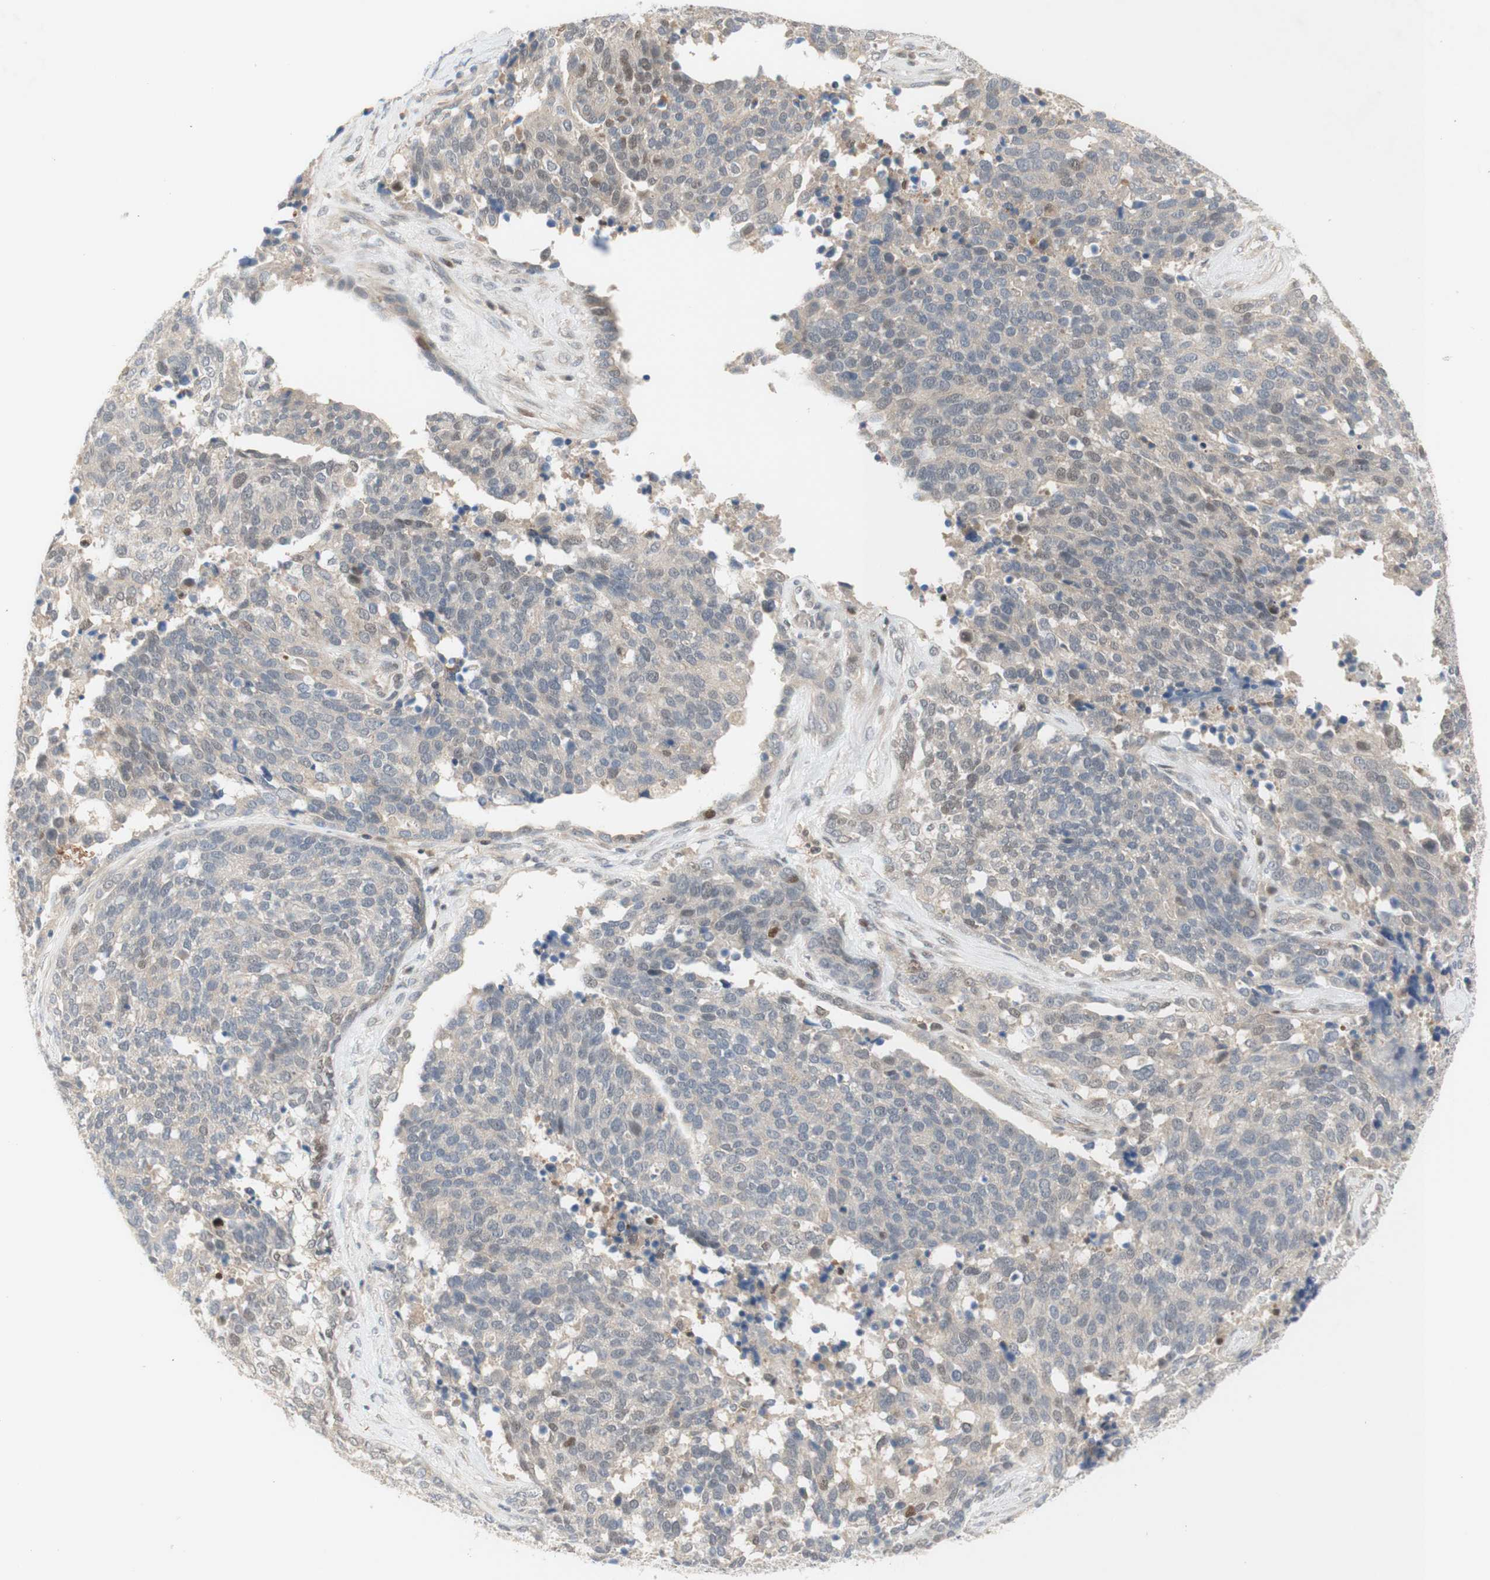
{"staining": {"intensity": "weak", "quantity": "<25%", "location": "nuclear"}, "tissue": "ovarian cancer", "cell_type": "Tumor cells", "image_type": "cancer", "snomed": [{"axis": "morphology", "description": "Cystadenocarcinoma, serous, NOS"}, {"axis": "topography", "description": "Ovary"}], "caption": "This is an immunohistochemistry image of human ovarian serous cystadenocarcinoma. There is no positivity in tumor cells.", "gene": "RFNG", "patient": {"sex": "female", "age": 44}}